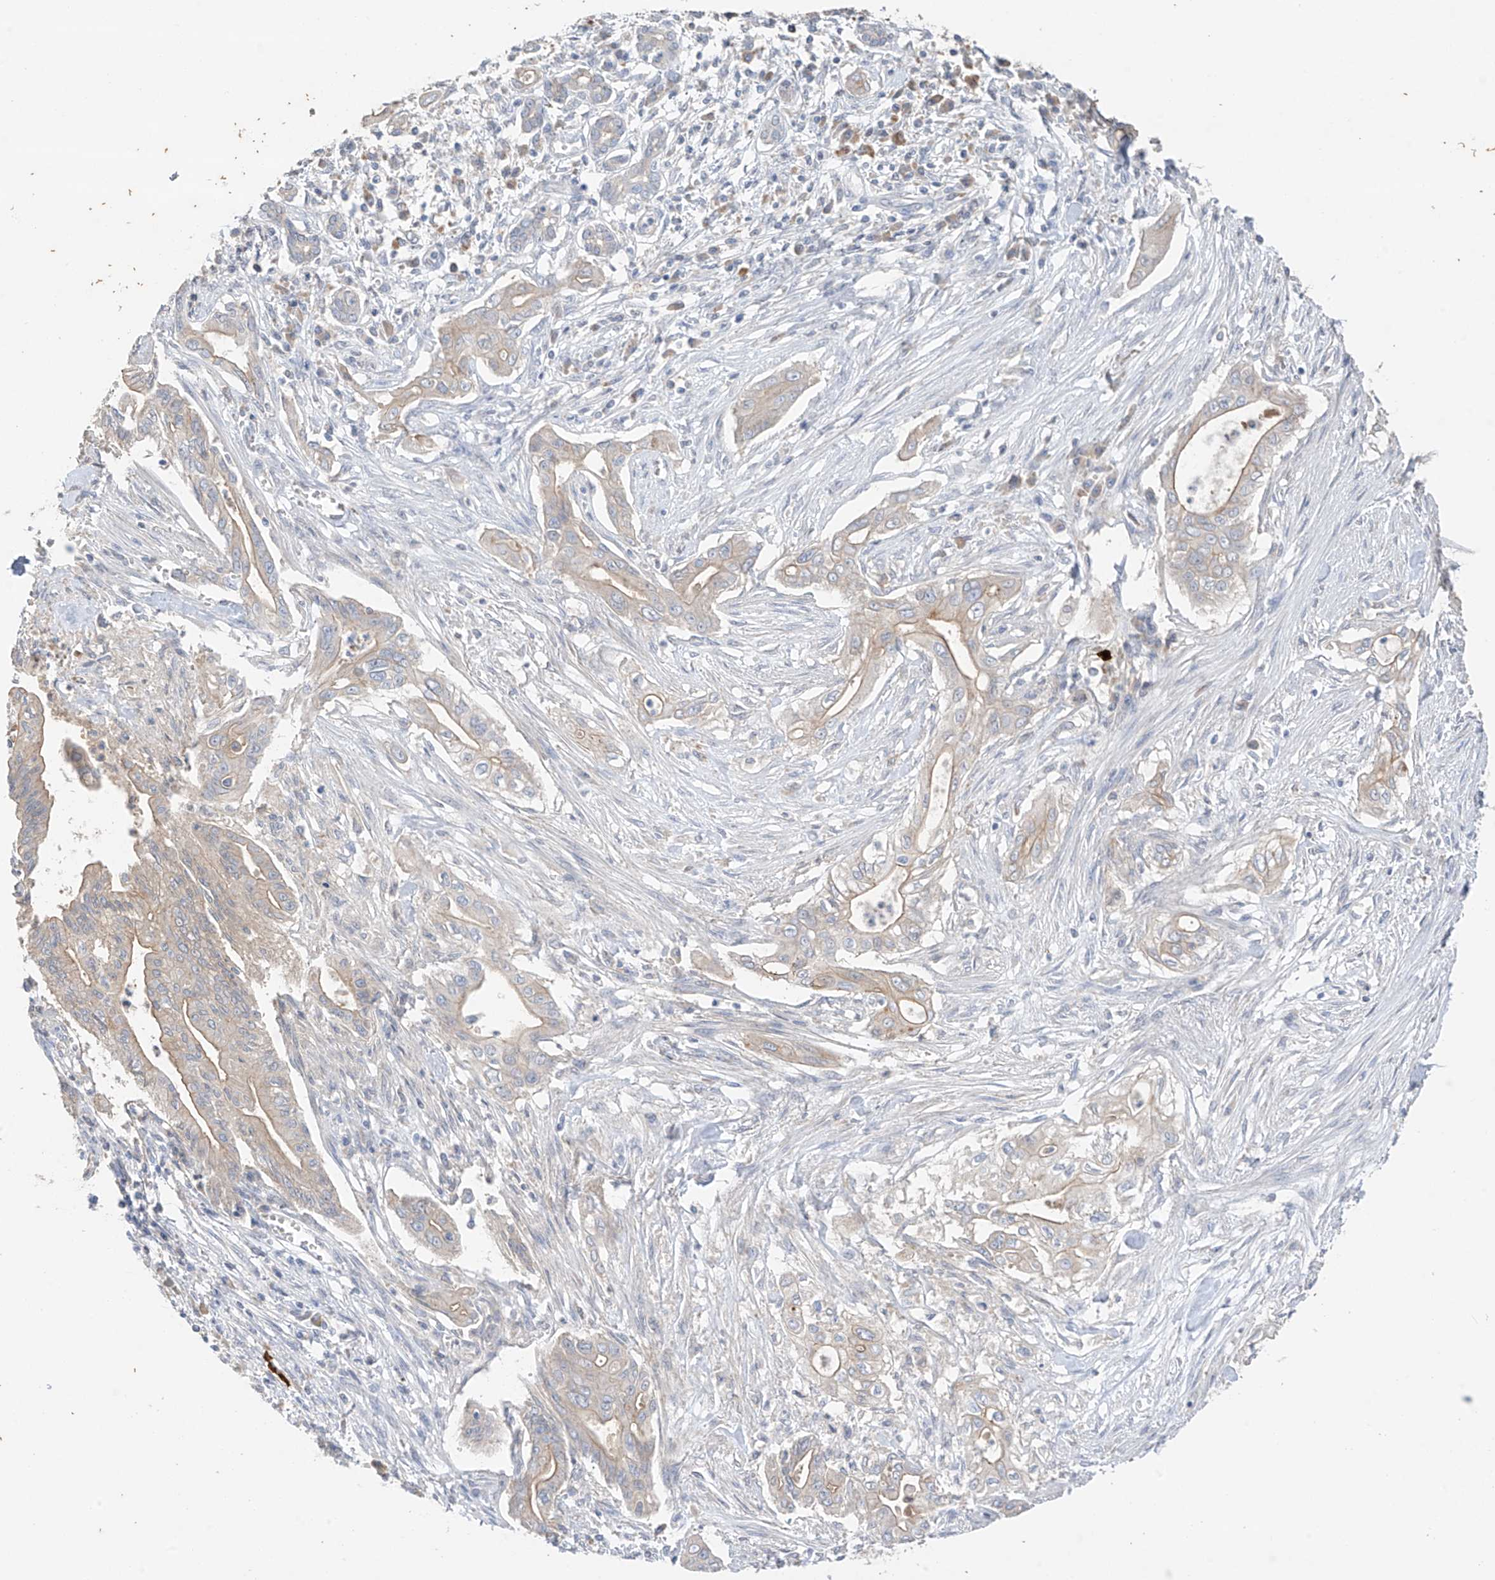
{"staining": {"intensity": "weak", "quantity": ">75%", "location": "cytoplasmic/membranous"}, "tissue": "pancreatic cancer", "cell_type": "Tumor cells", "image_type": "cancer", "snomed": [{"axis": "morphology", "description": "Adenocarcinoma, NOS"}, {"axis": "topography", "description": "Pancreas"}], "caption": "Brown immunohistochemical staining in human pancreatic cancer demonstrates weak cytoplasmic/membranous staining in about >75% of tumor cells.", "gene": "CAPN13", "patient": {"sex": "male", "age": 58}}